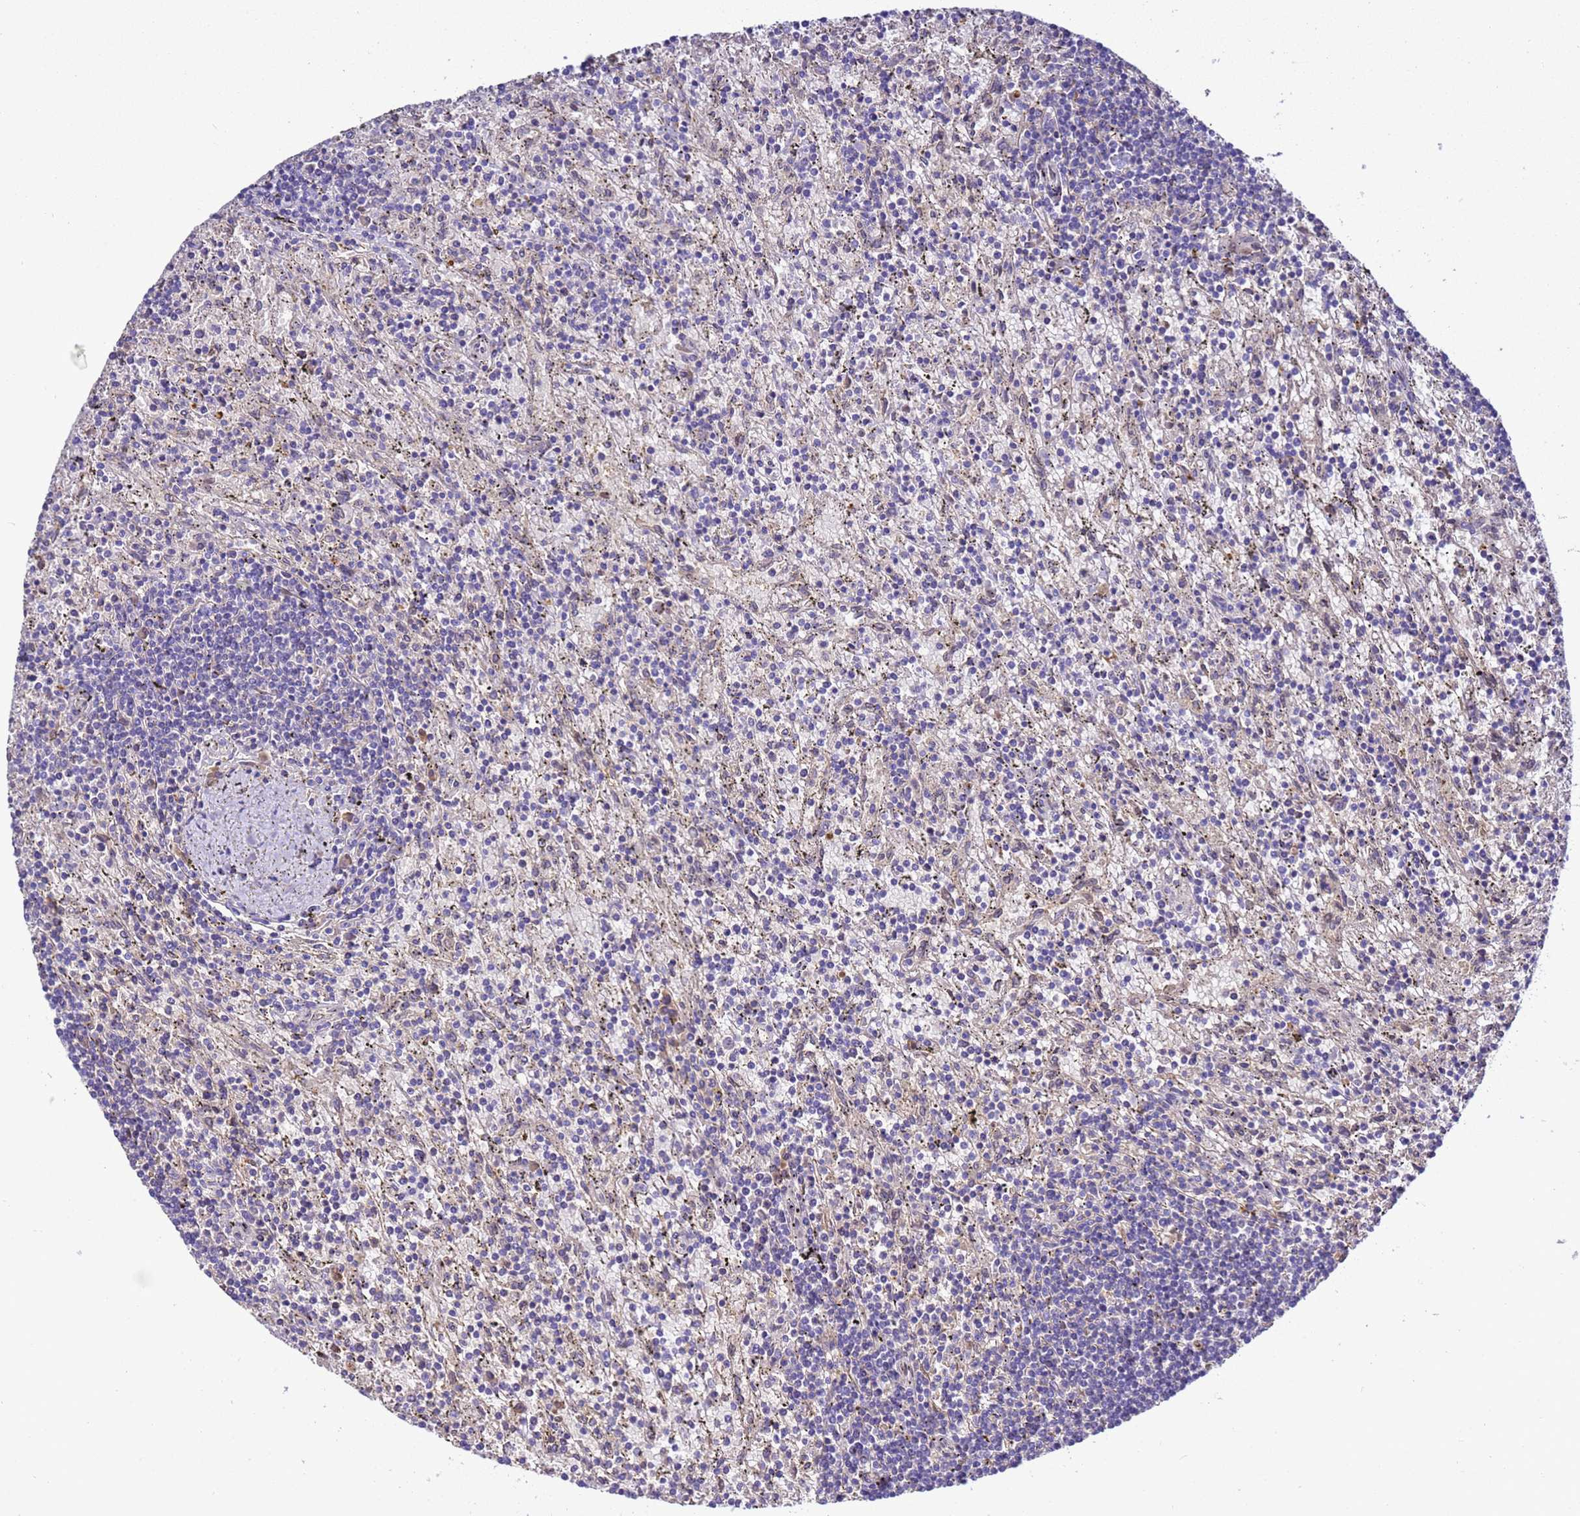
{"staining": {"intensity": "negative", "quantity": "none", "location": "none"}, "tissue": "lymphoma", "cell_type": "Tumor cells", "image_type": "cancer", "snomed": [{"axis": "morphology", "description": "Malignant lymphoma, non-Hodgkin's type, Low grade"}, {"axis": "topography", "description": "Spleen"}], "caption": "IHC photomicrograph of low-grade malignant lymphoma, non-Hodgkin's type stained for a protein (brown), which exhibits no staining in tumor cells.", "gene": "TBCD", "patient": {"sex": "male", "age": 76}}